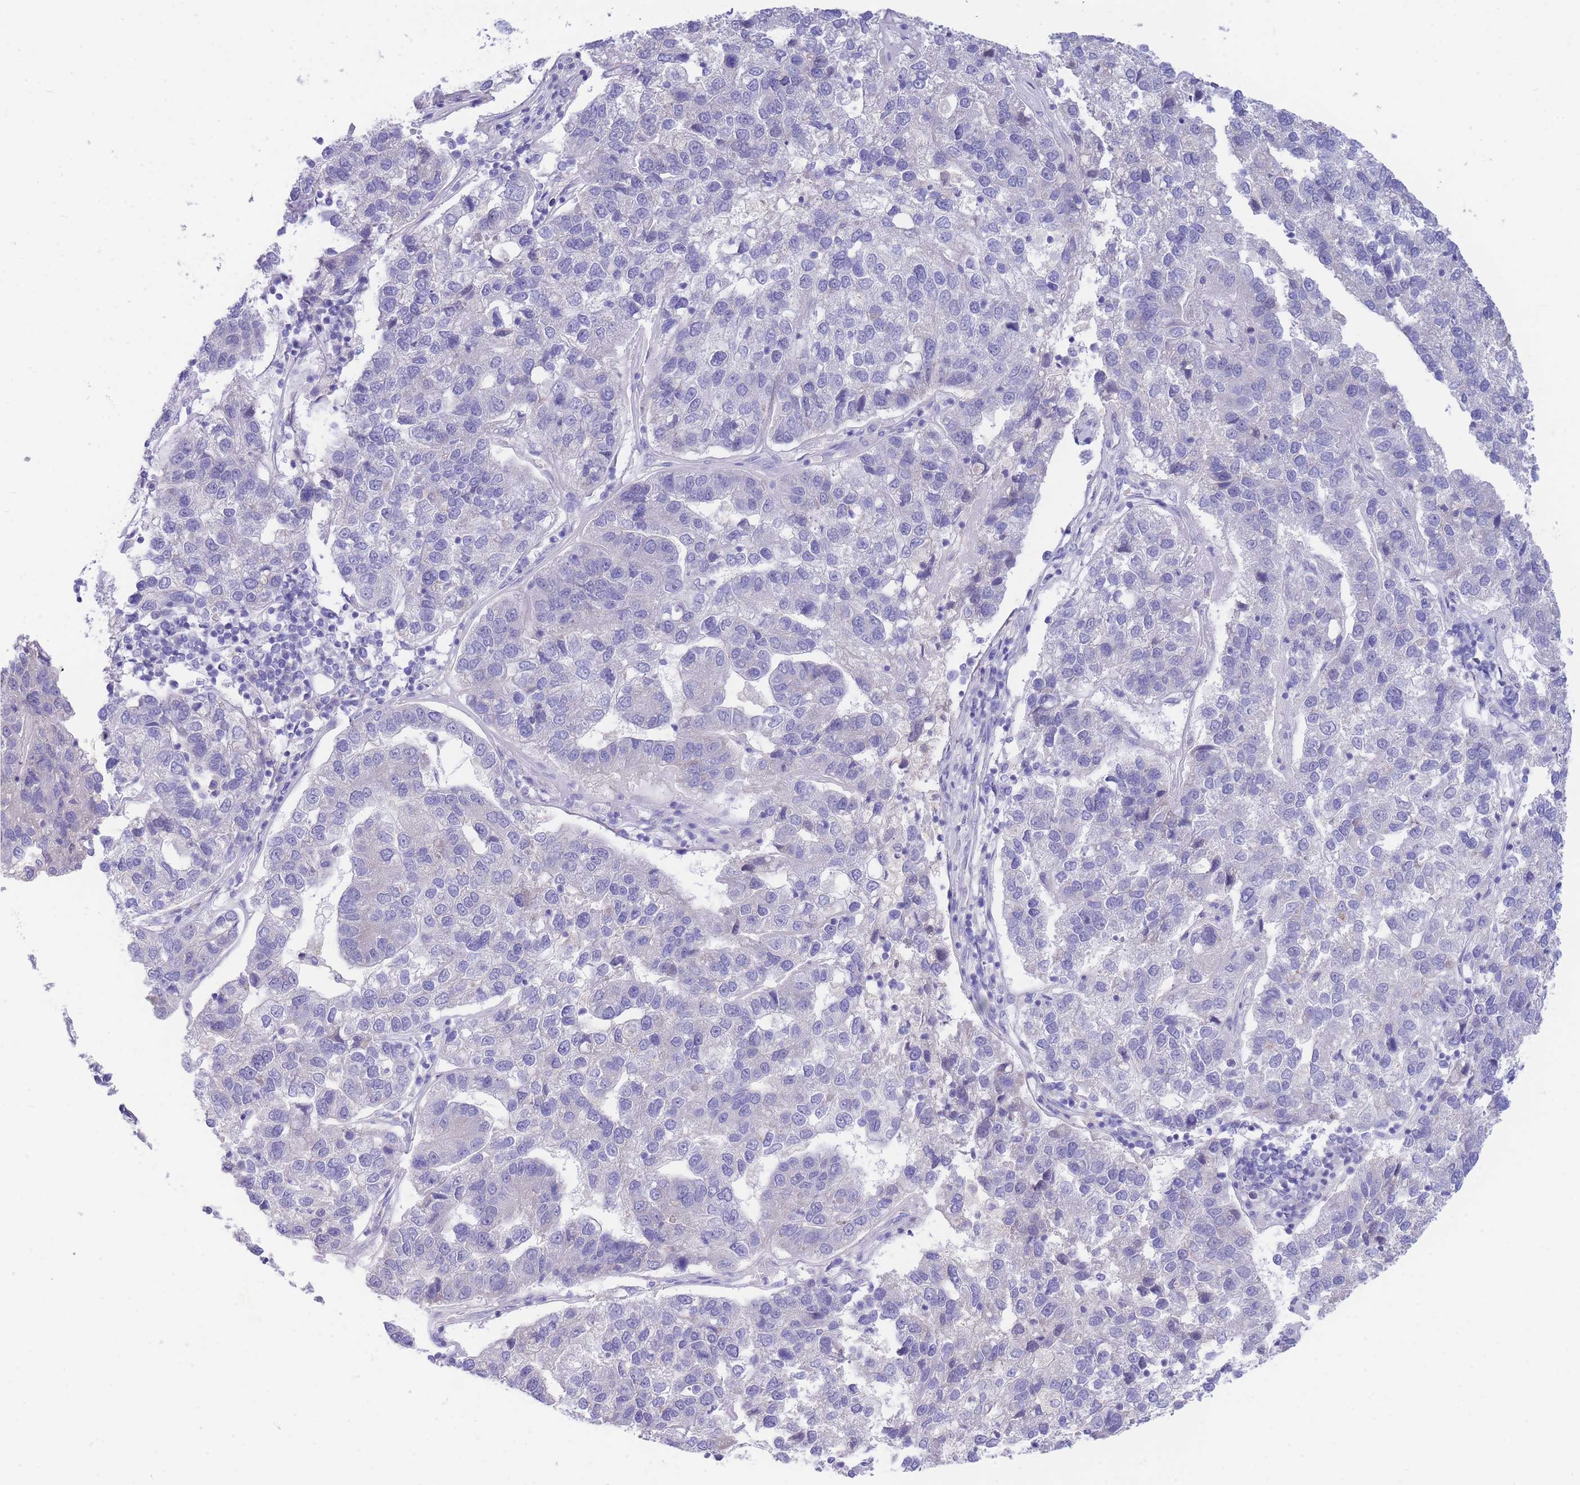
{"staining": {"intensity": "negative", "quantity": "none", "location": "none"}, "tissue": "pancreatic cancer", "cell_type": "Tumor cells", "image_type": "cancer", "snomed": [{"axis": "morphology", "description": "Adenocarcinoma, NOS"}, {"axis": "topography", "description": "Pancreas"}], "caption": "Immunohistochemistry (IHC) histopathology image of human pancreatic cancer (adenocarcinoma) stained for a protein (brown), which reveals no staining in tumor cells.", "gene": "PCDHB3", "patient": {"sex": "female", "age": 61}}